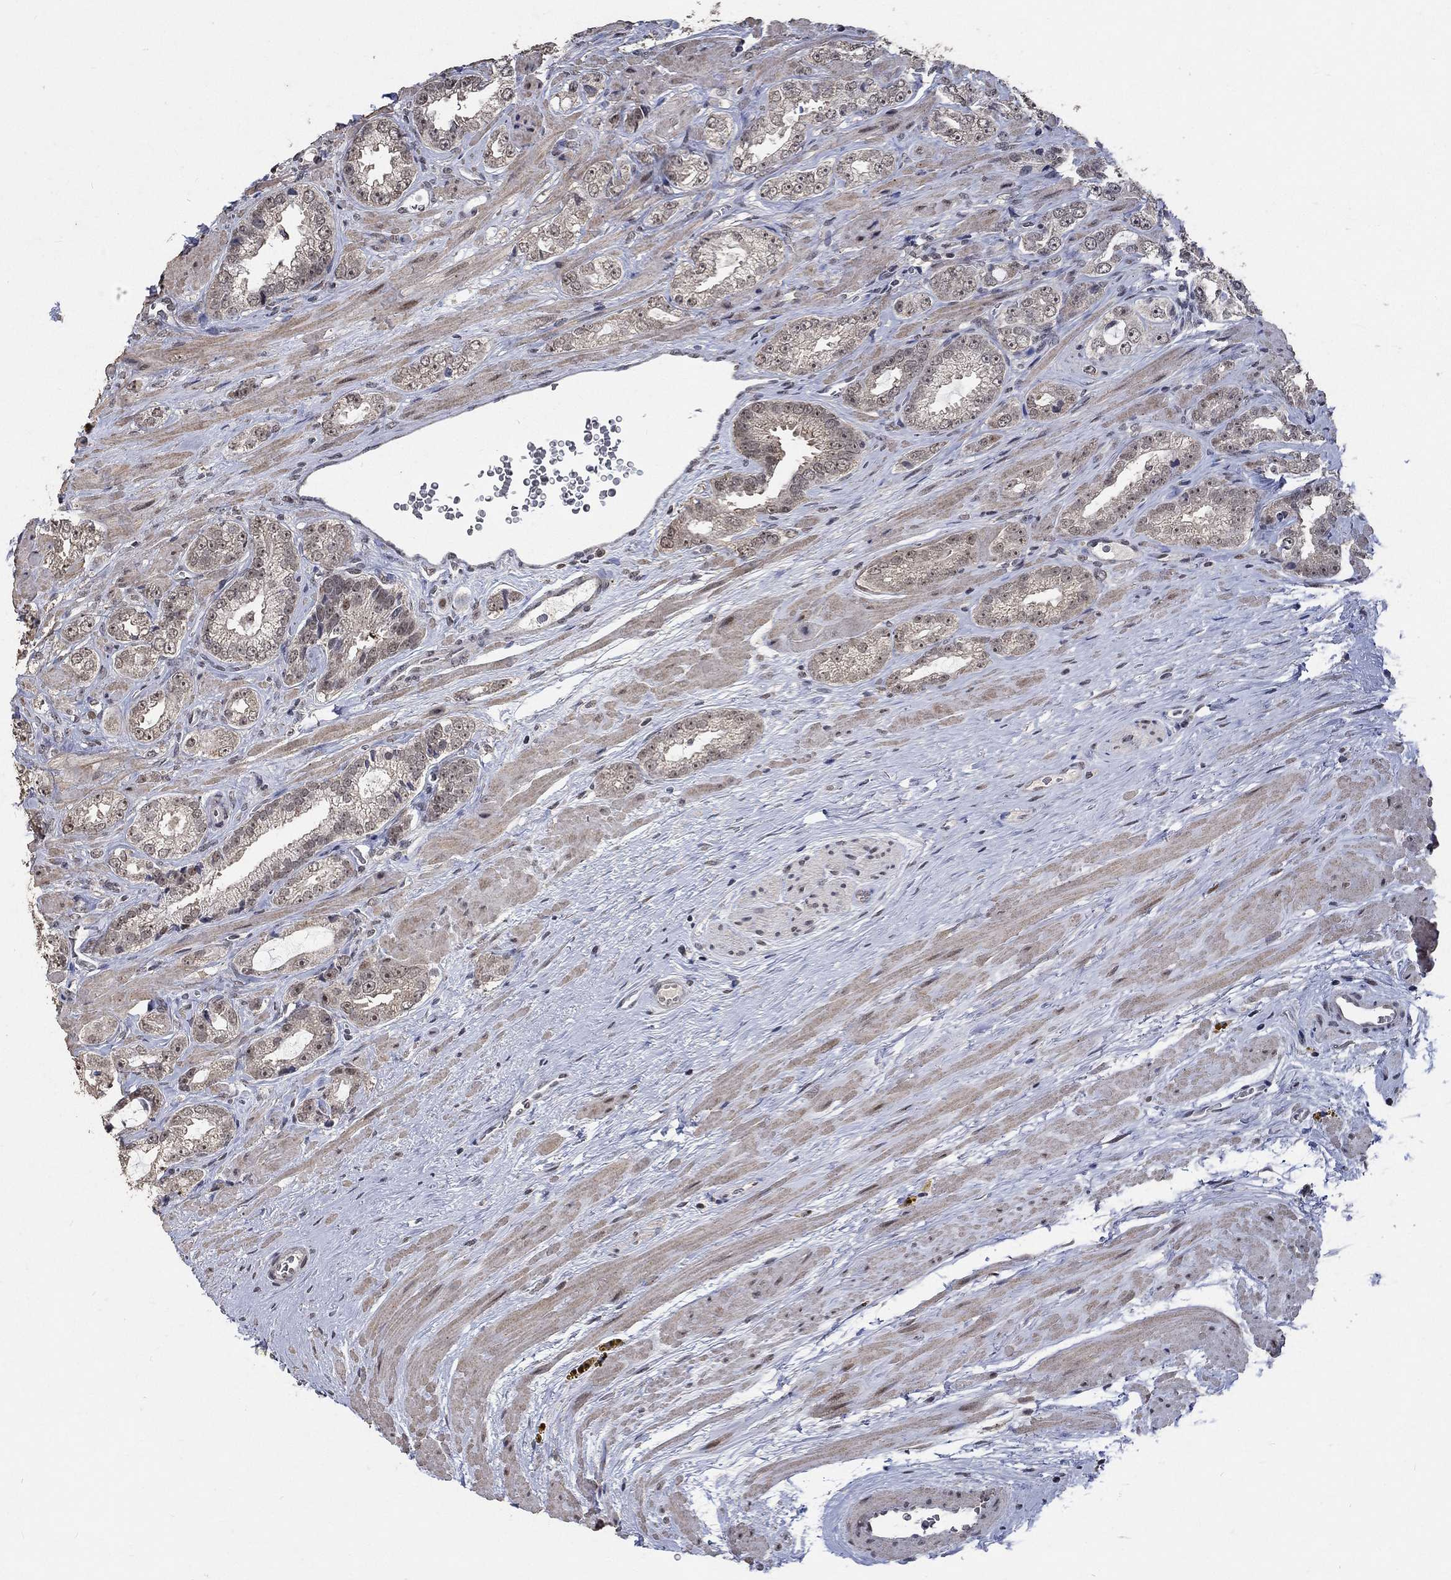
{"staining": {"intensity": "negative", "quantity": "none", "location": "none"}, "tissue": "prostate cancer", "cell_type": "Tumor cells", "image_type": "cancer", "snomed": [{"axis": "morphology", "description": "Adenocarcinoma, NOS"}, {"axis": "topography", "description": "Prostate"}], "caption": "Adenocarcinoma (prostate) was stained to show a protein in brown. There is no significant staining in tumor cells.", "gene": "SPATA33", "patient": {"sex": "male", "age": 67}}